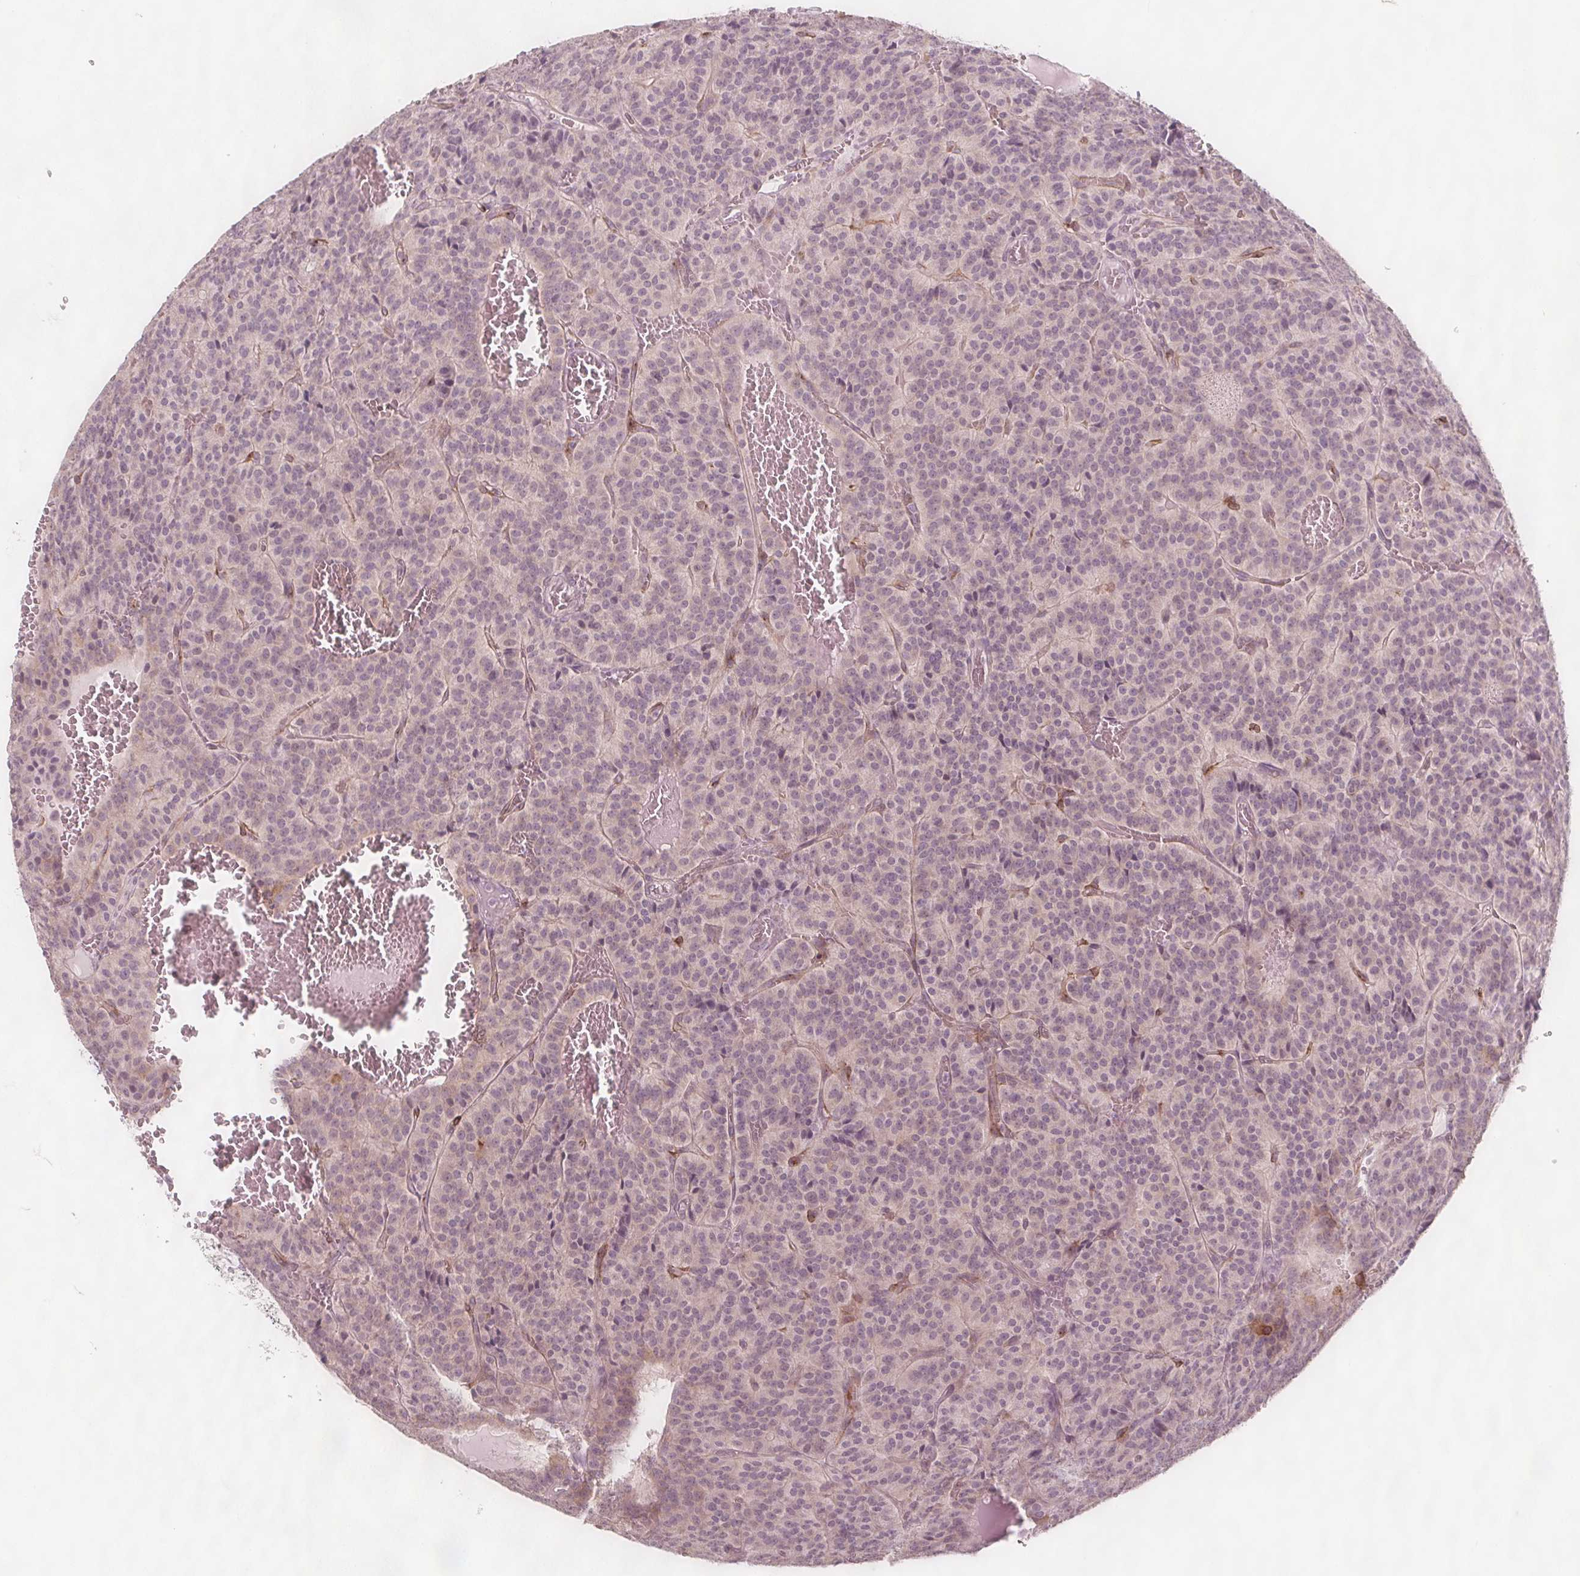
{"staining": {"intensity": "weak", "quantity": "<25%", "location": "nuclear"}, "tissue": "carcinoid", "cell_type": "Tumor cells", "image_type": "cancer", "snomed": [{"axis": "morphology", "description": "Carcinoid, malignant, NOS"}, {"axis": "topography", "description": "Lung"}], "caption": "The photomicrograph reveals no significant staining in tumor cells of carcinoid (malignant).", "gene": "C1orf167", "patient": {"sex": "male", "age": 70}}